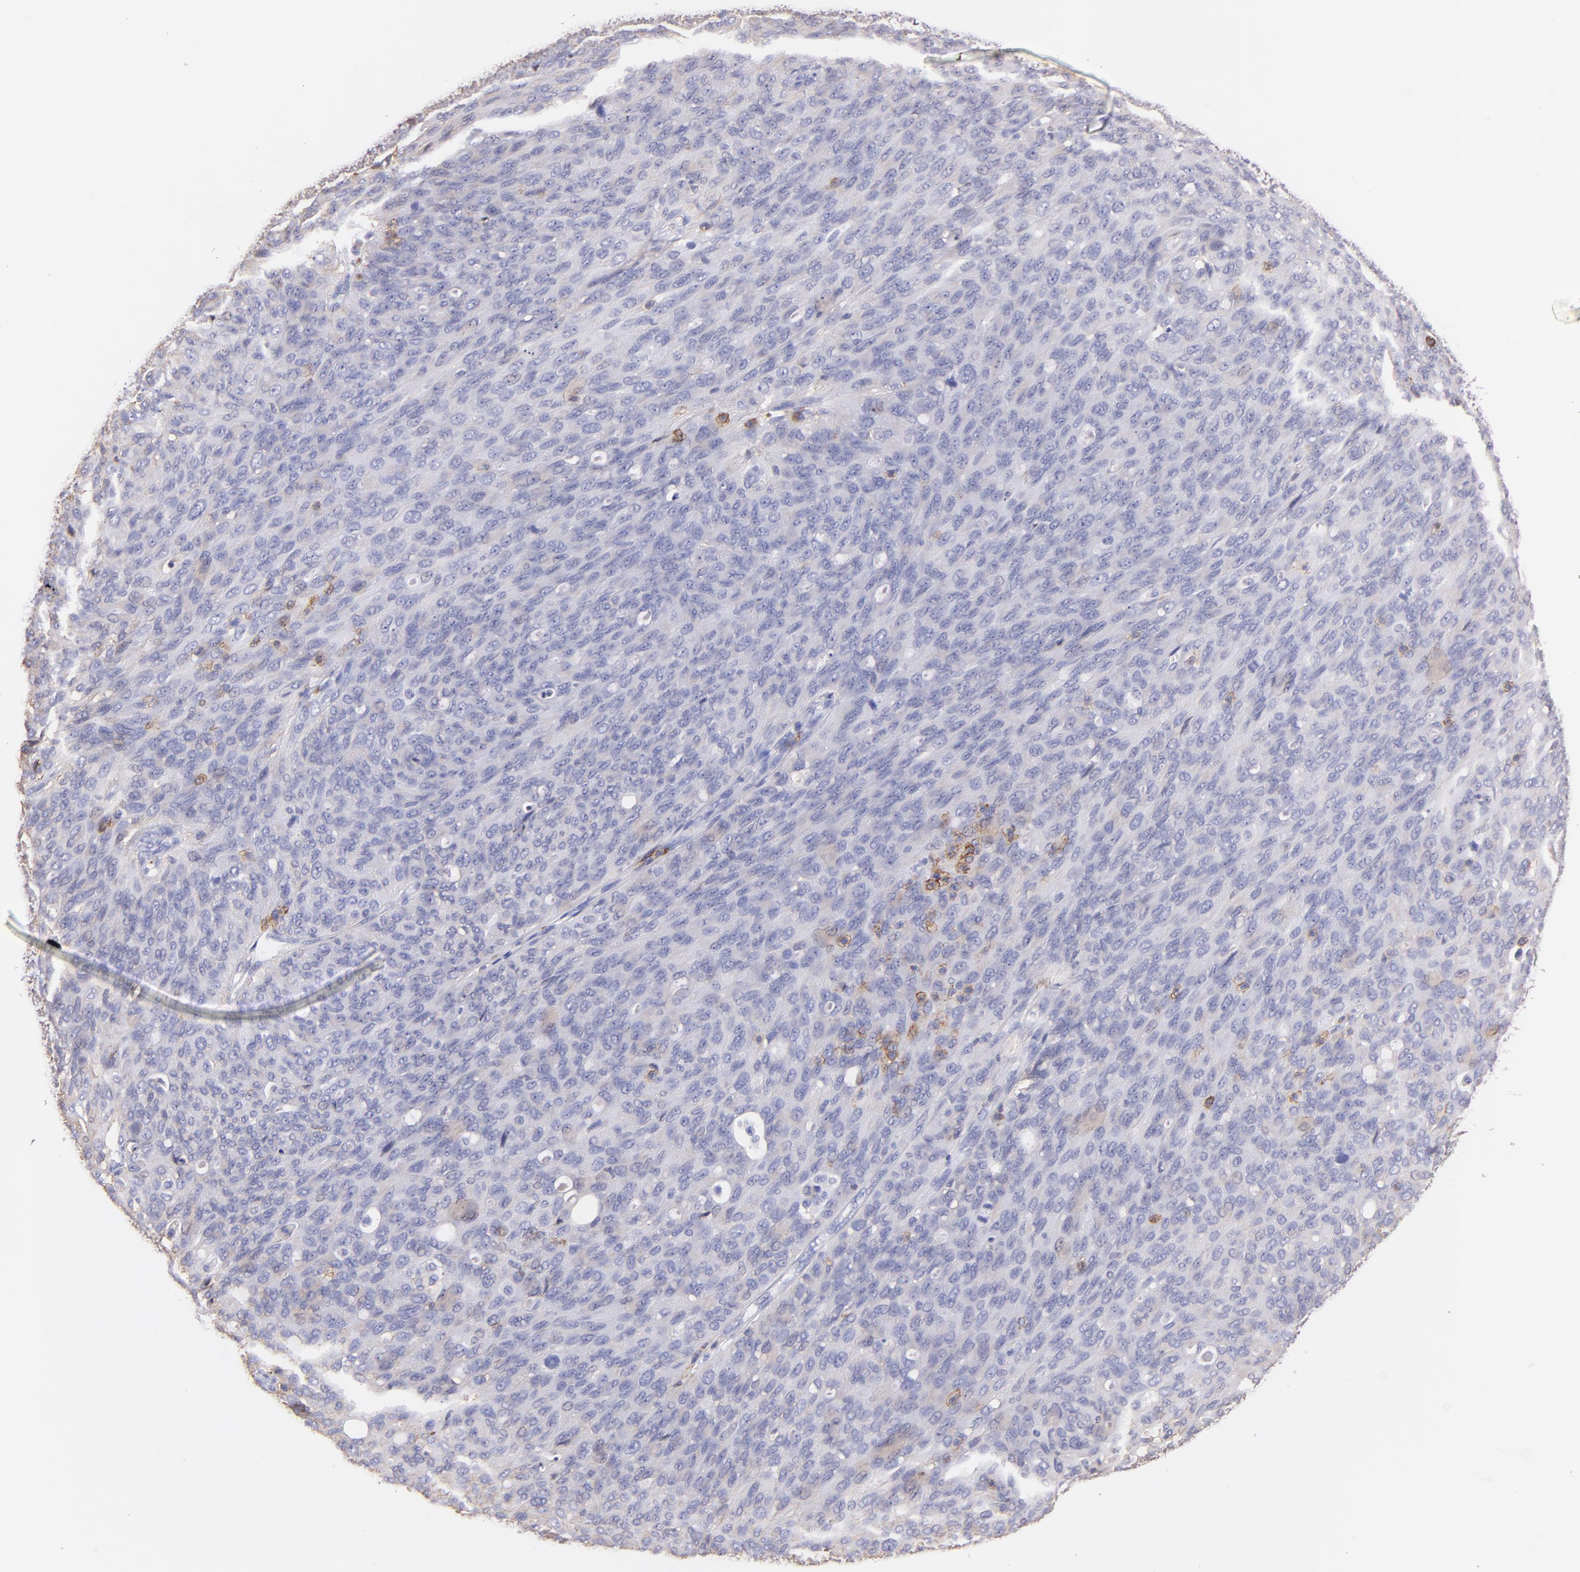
{"staining": {"intensity": "negative", "quantity": "none", "location": "none"}, "tissue": "ovarian cancer", "cell_type": "Tumor cells", "image_type": "cancer", "snomed": [{"axis": "morphology", "description": "Carcinoma, endometroid"}, {"axis": "topography", "description": "Ovary"}], "caption": "DAB (3,3'-diaminobenzidine) immunohistochemical staining of human endometroid carcinoma (ovarian) demonstrates no significant staining in tumor cells.", "gene": "SPN", "patient": {"sex": "female", "age": 60}}